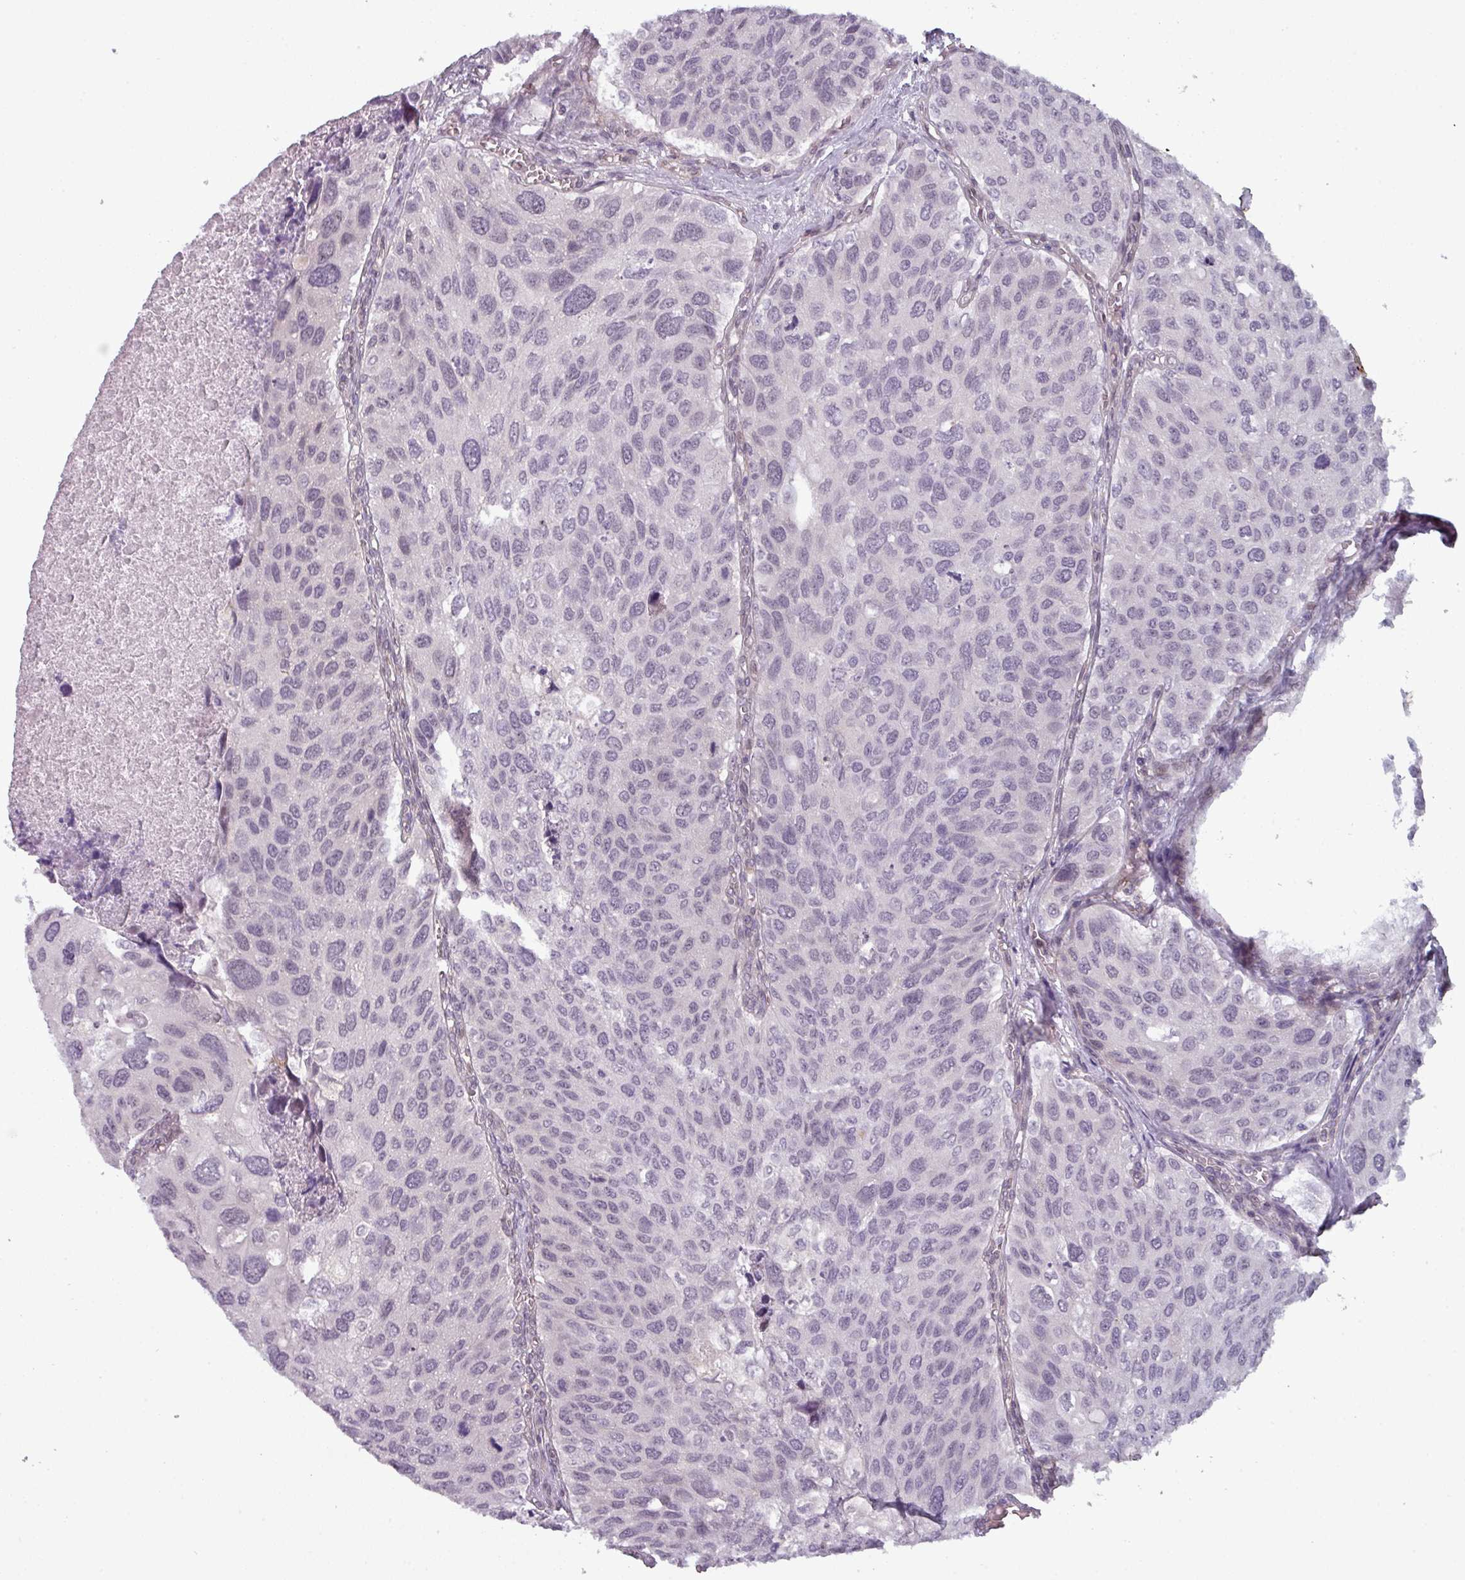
{"staining": {"intensity": "negative", "quantity": "none", "location": "none"}, "tissue": "urothelial cancer", "cell_type": "Tumor cells", "image_type": "cancer", "snomed": [{"axis": "morphology", "description": "Urothelial carcinoma, NOS"}, {"axis": "topography", "description": "Urinary bladder"}], "caption": "Immunohistochemistry histopathology image of human transitional cell carcinoma stained for a protein (brown), which exhibits no positivity in tumor cells. Brightfield microscopy of immunohistochemistry (IHC) stained with DAB (3,3'-diaminobenzidine) (brown) and hematoxylin (blue), captured at high magnification.", "gene": "PRAMEF12", "patient": {"sex": "male", "age": 80}}